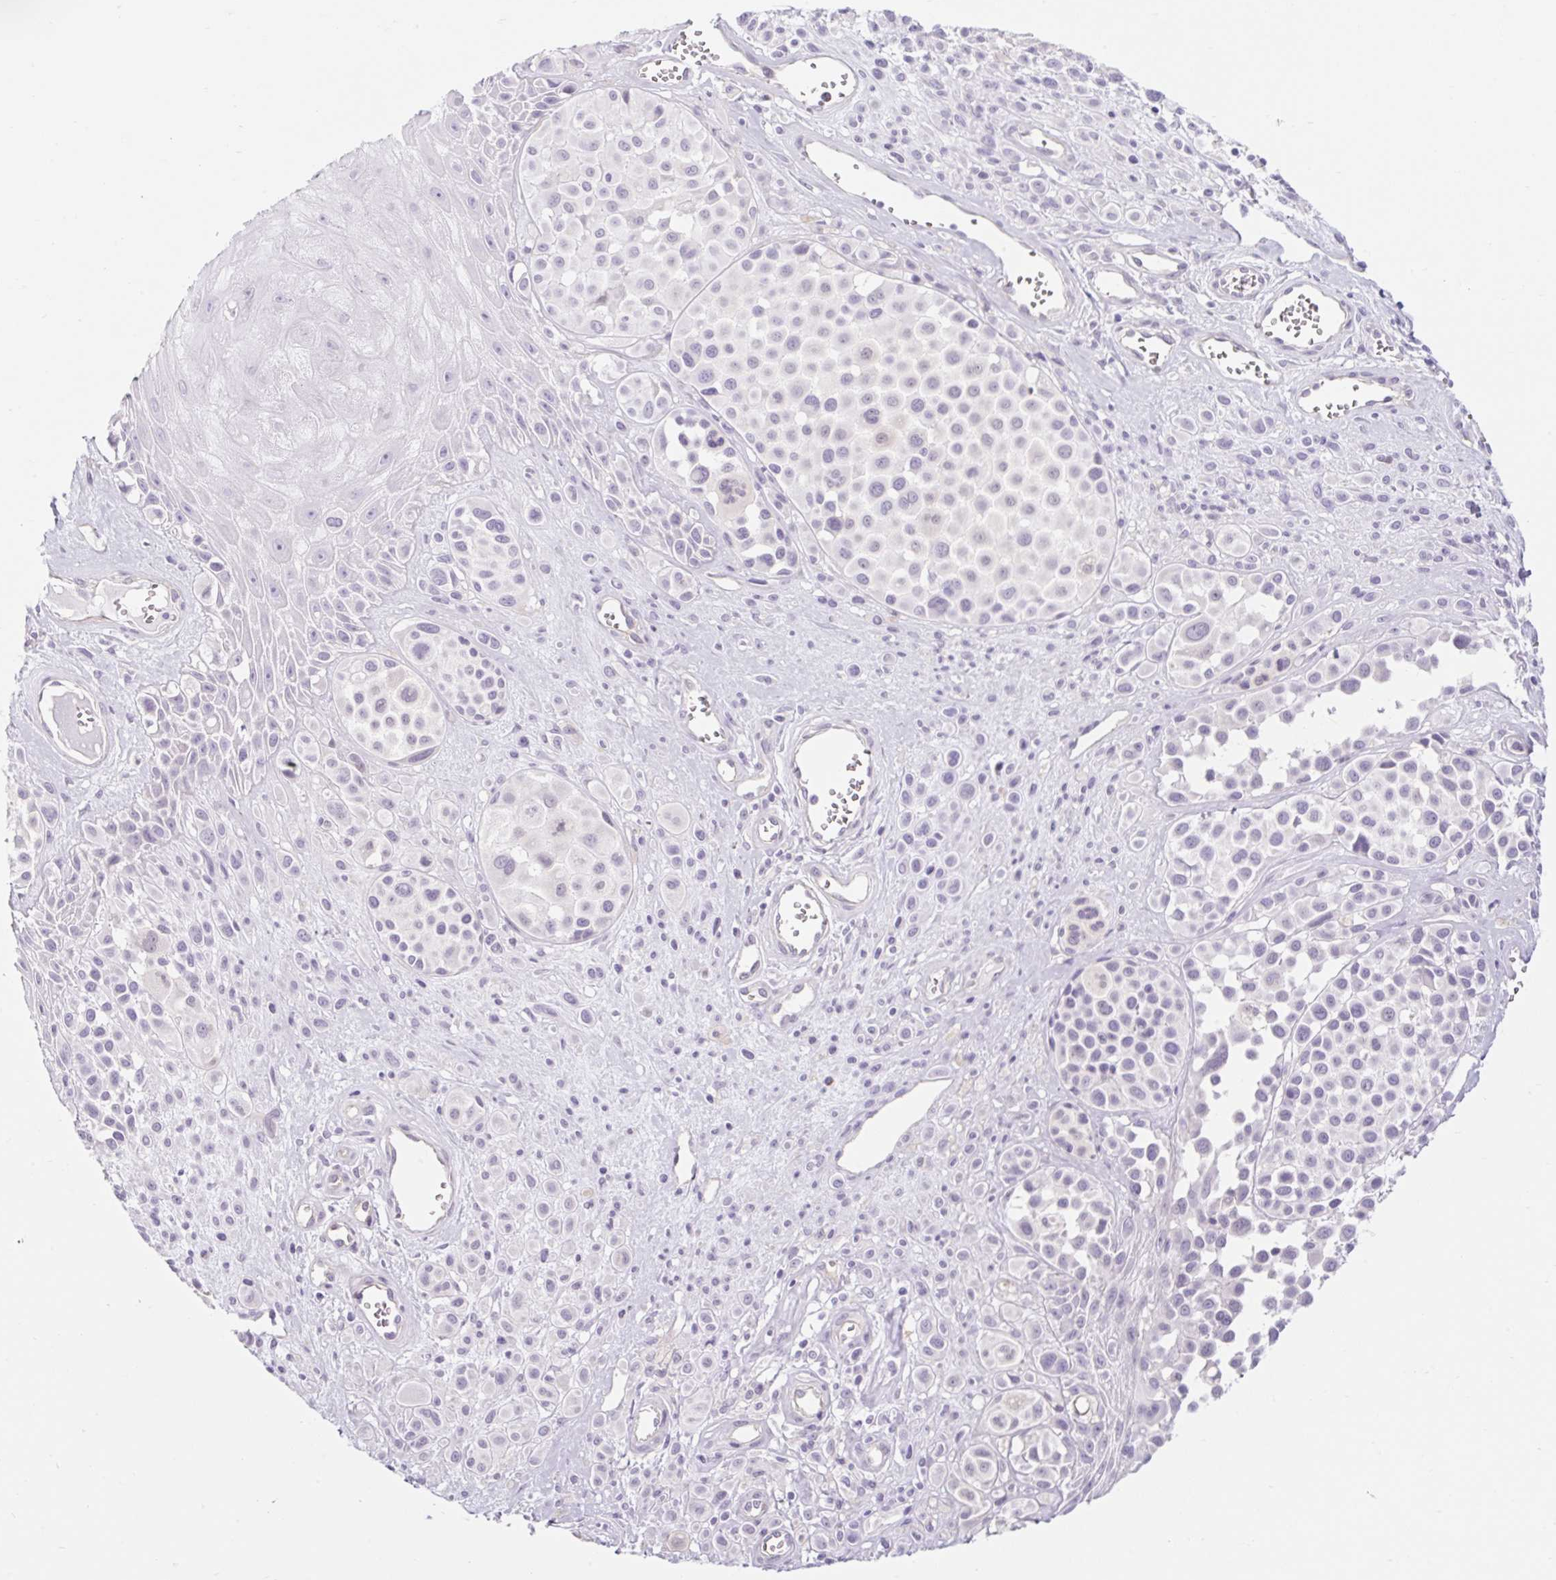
{"staining": {"intensity": "negative", "quantity": "none", "location": "none"}, "tissue": "melanoma", "cell_type": "Tumor cells", "image_type": "cancer", "snomed": [{"axis": "morphology", "description": "Malignant melanoma, NOS"}, {"axis": "topography", "description": "Skin"}], "caption": "Histopathology image shows no protein expression in tumor cells of melanoma tissue. The staining was performed using DAB to visualize the protein expression in brown, while the nuclei were stained in blue with hematoxylin (Magnification: 20x).", "gene": "BCAS1", "patient": {"sex": "male", "age": 77}}